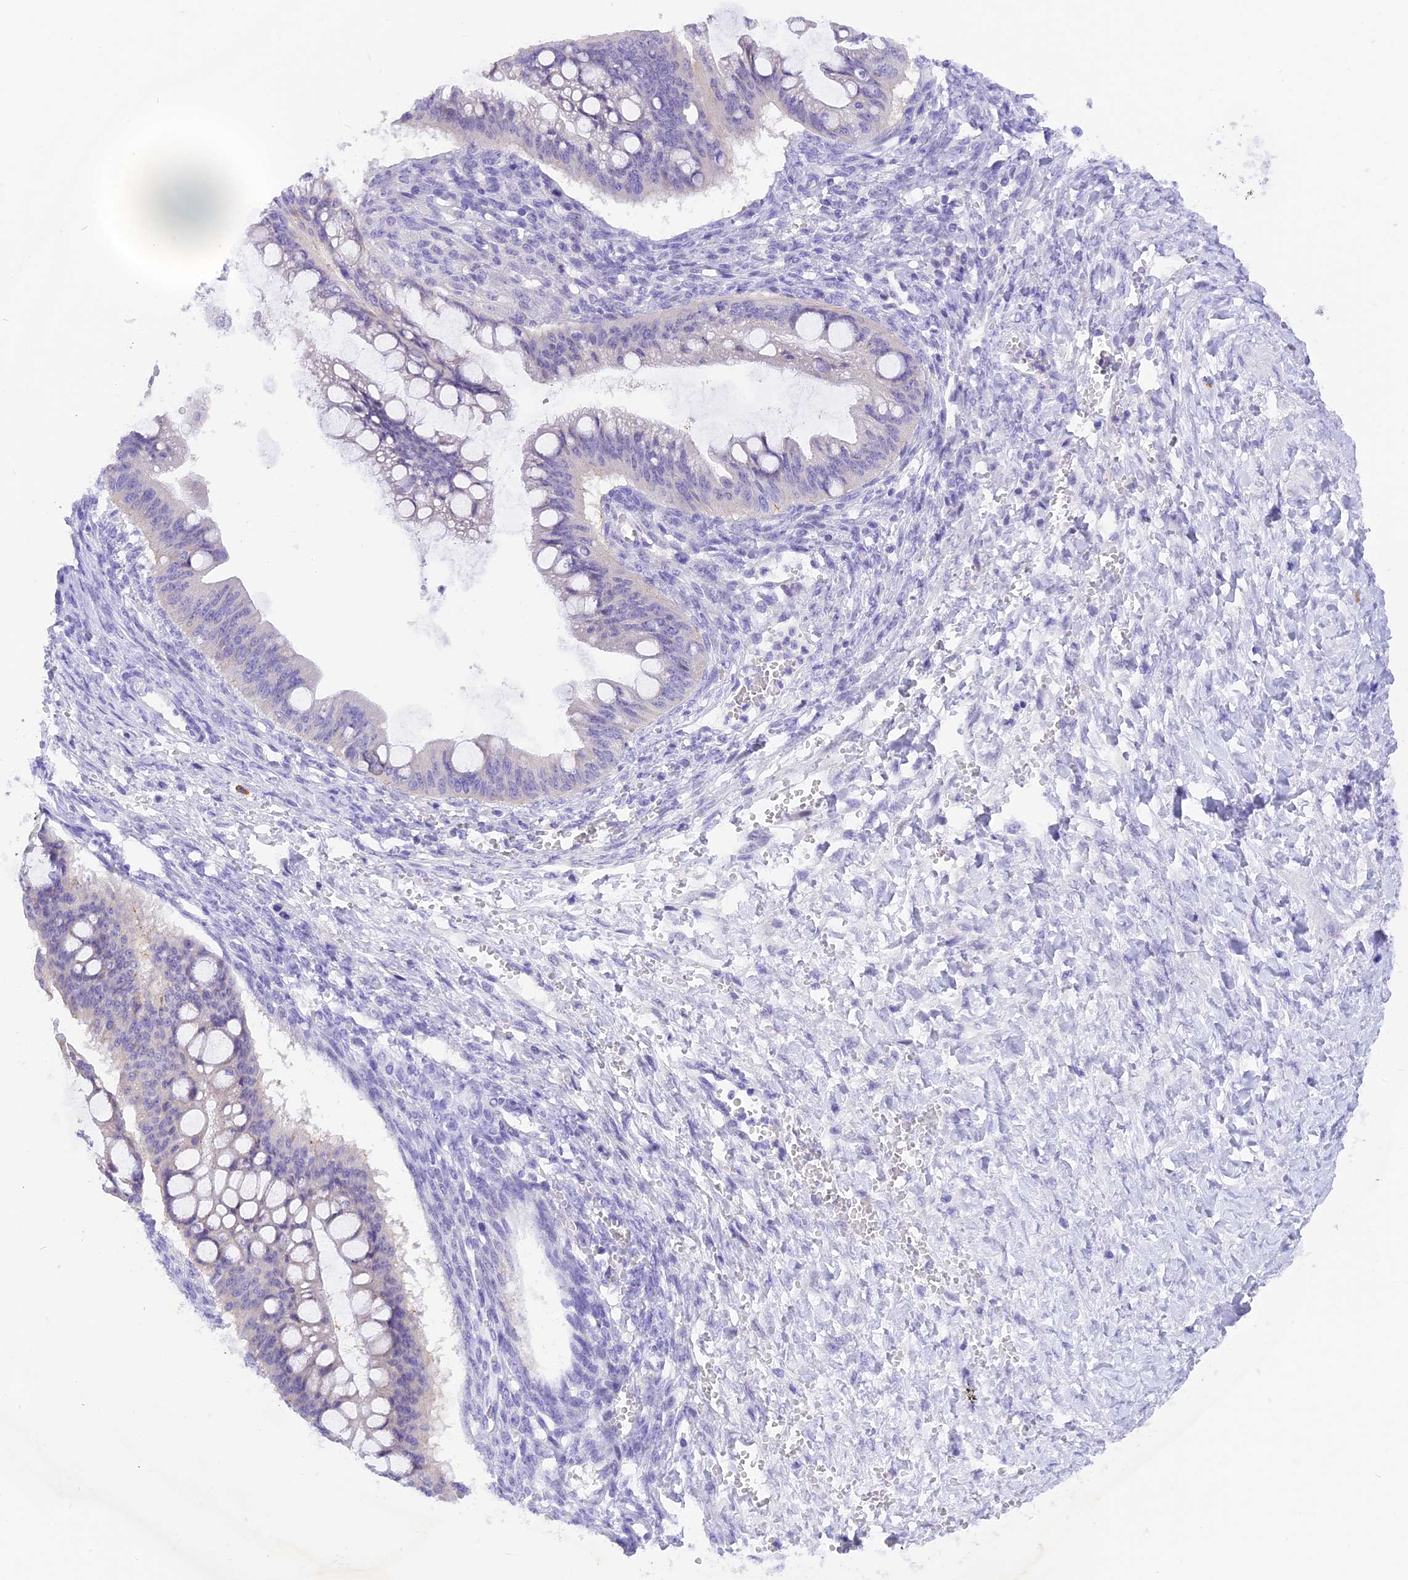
{"staining": {"intensity": "negative", "quantity": "none", "location": "none"}, "tissue": "ovarian cancer", "cell_type": "Tumor cells", "image_type": "cancer", "snomed": [{"axis": "morphology", "description": "Cystadenocarcinoma, mucinous, NOS"}, {"axis": "topography", "description": "Ovary"}], "caption": "Mucinous cystadenocarcinoma (ovarian) stained for a protein using IHC demonstrates no staining tumor cells.", "gene": "COL6A5", "patient": {"sex": "female", "age": 73}}